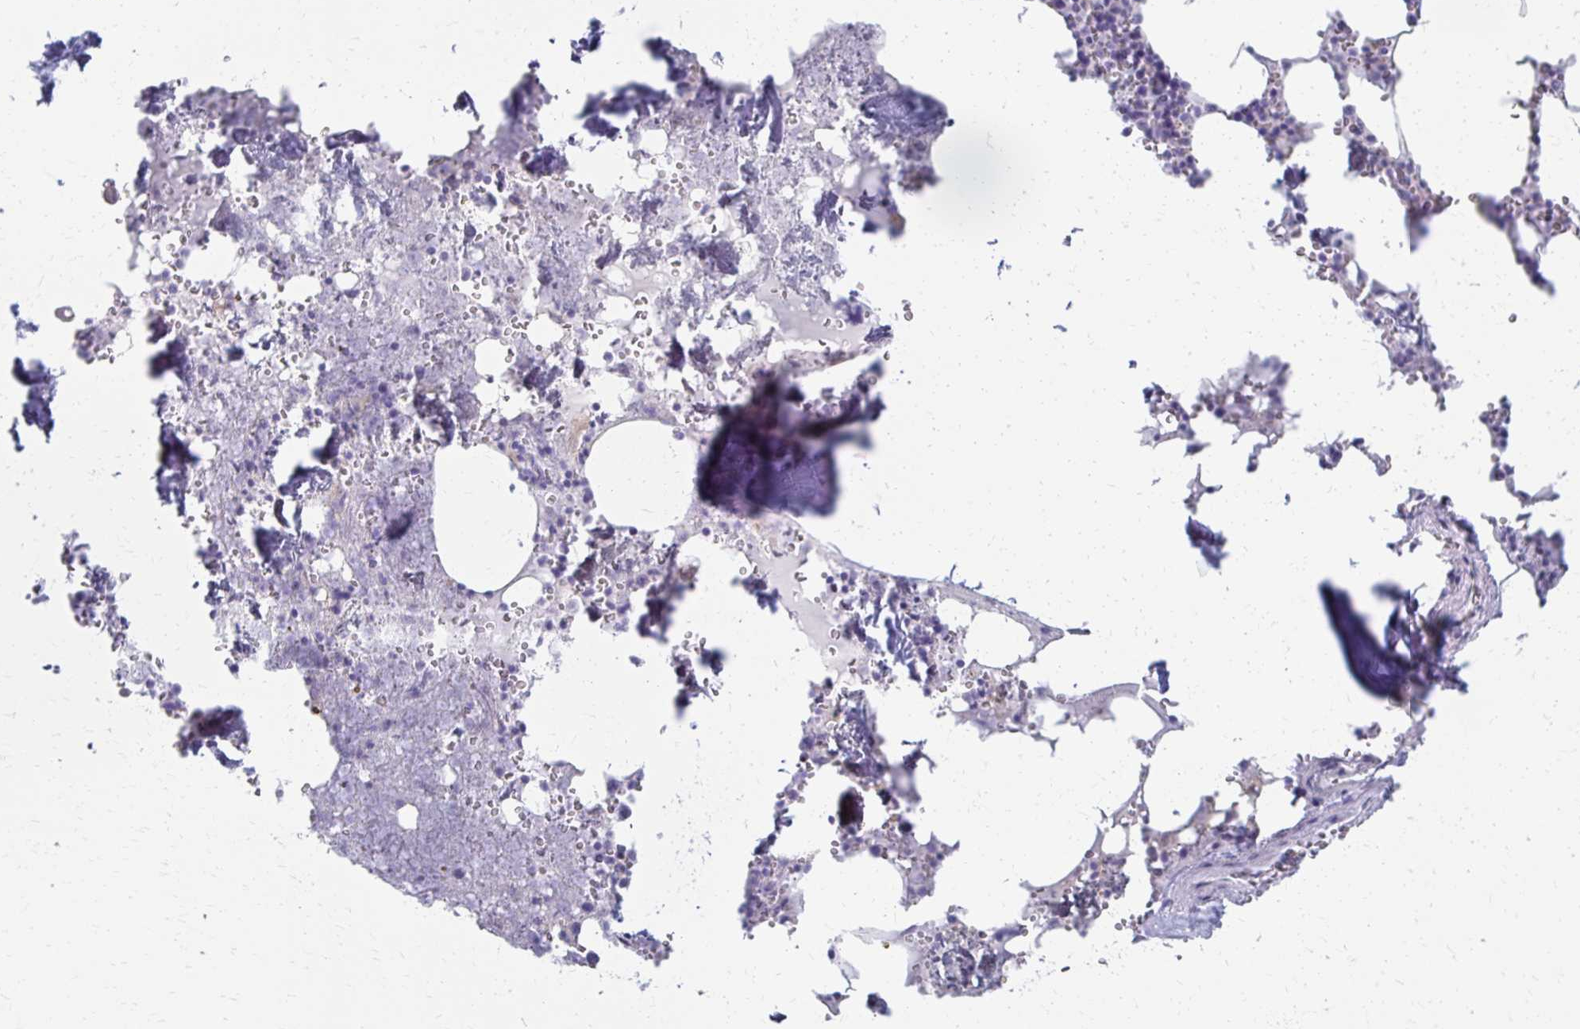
{"staining": {"intensity": "negative", "quantity": "none", "location": "none"}, "tissue": "bone marrow", "cell_type": "Hematopoietic cells", "image_type": "normal", "snomed": [{"axis": "morphology", "description": "Normal tissue, NOS"}, {"axis": "topography", "description": "Bone marrow"}], "caption": "Immunohistochemical staining of unremarkable bone marrow reveals no significant positivity in hematopoietic cells. (DAB (3,3'-diaminobenzidine) immunohistochemistry with hematoxylin counter stain).", "gene": "CYB5A", "patient": {"sex": "male", "age": 54}}